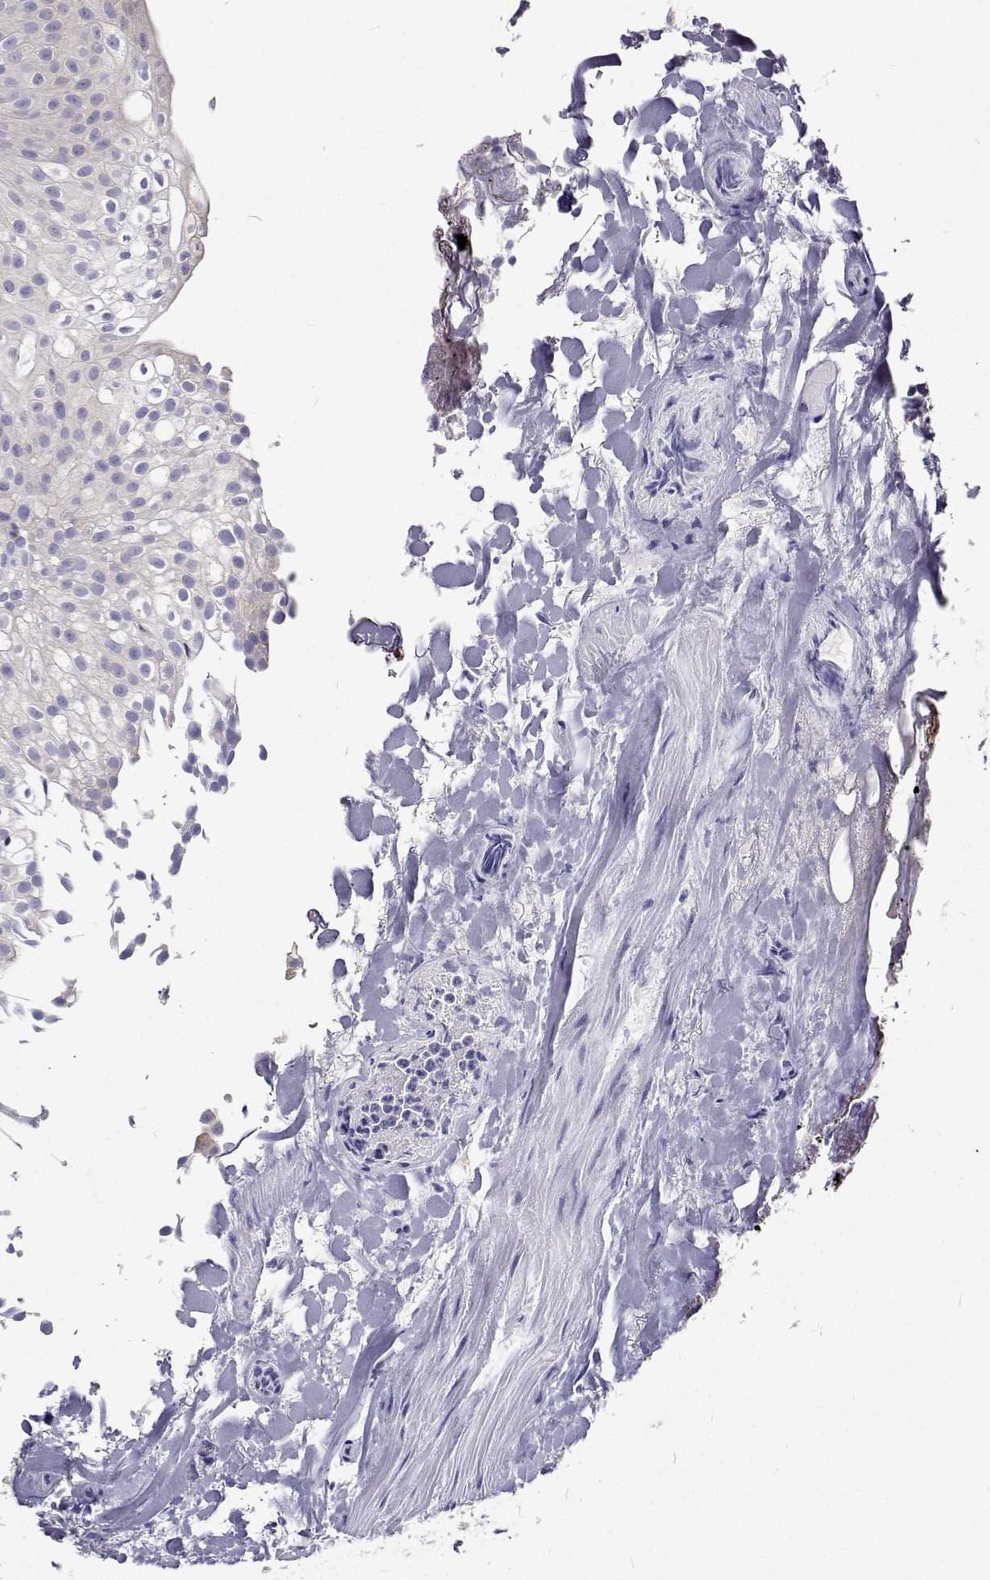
{"staining": {"intensity": "negative", "quantity": "none", "location": "none"}, "tissue": "urothelial cancer", "cell_type": "Tumor cells", "image_type": "cancer", "snomed": [{"axis": "morphology", "description": "Urothelial carcinoma, Low grade"}, {"axis": "topography", "description": "Urinary bladder"}], "caption": "The image displays no staining of tumor cells in urothelial cancer.", "gene": "LHFPL7", "patient": {"sex": "male", "age": 70}}